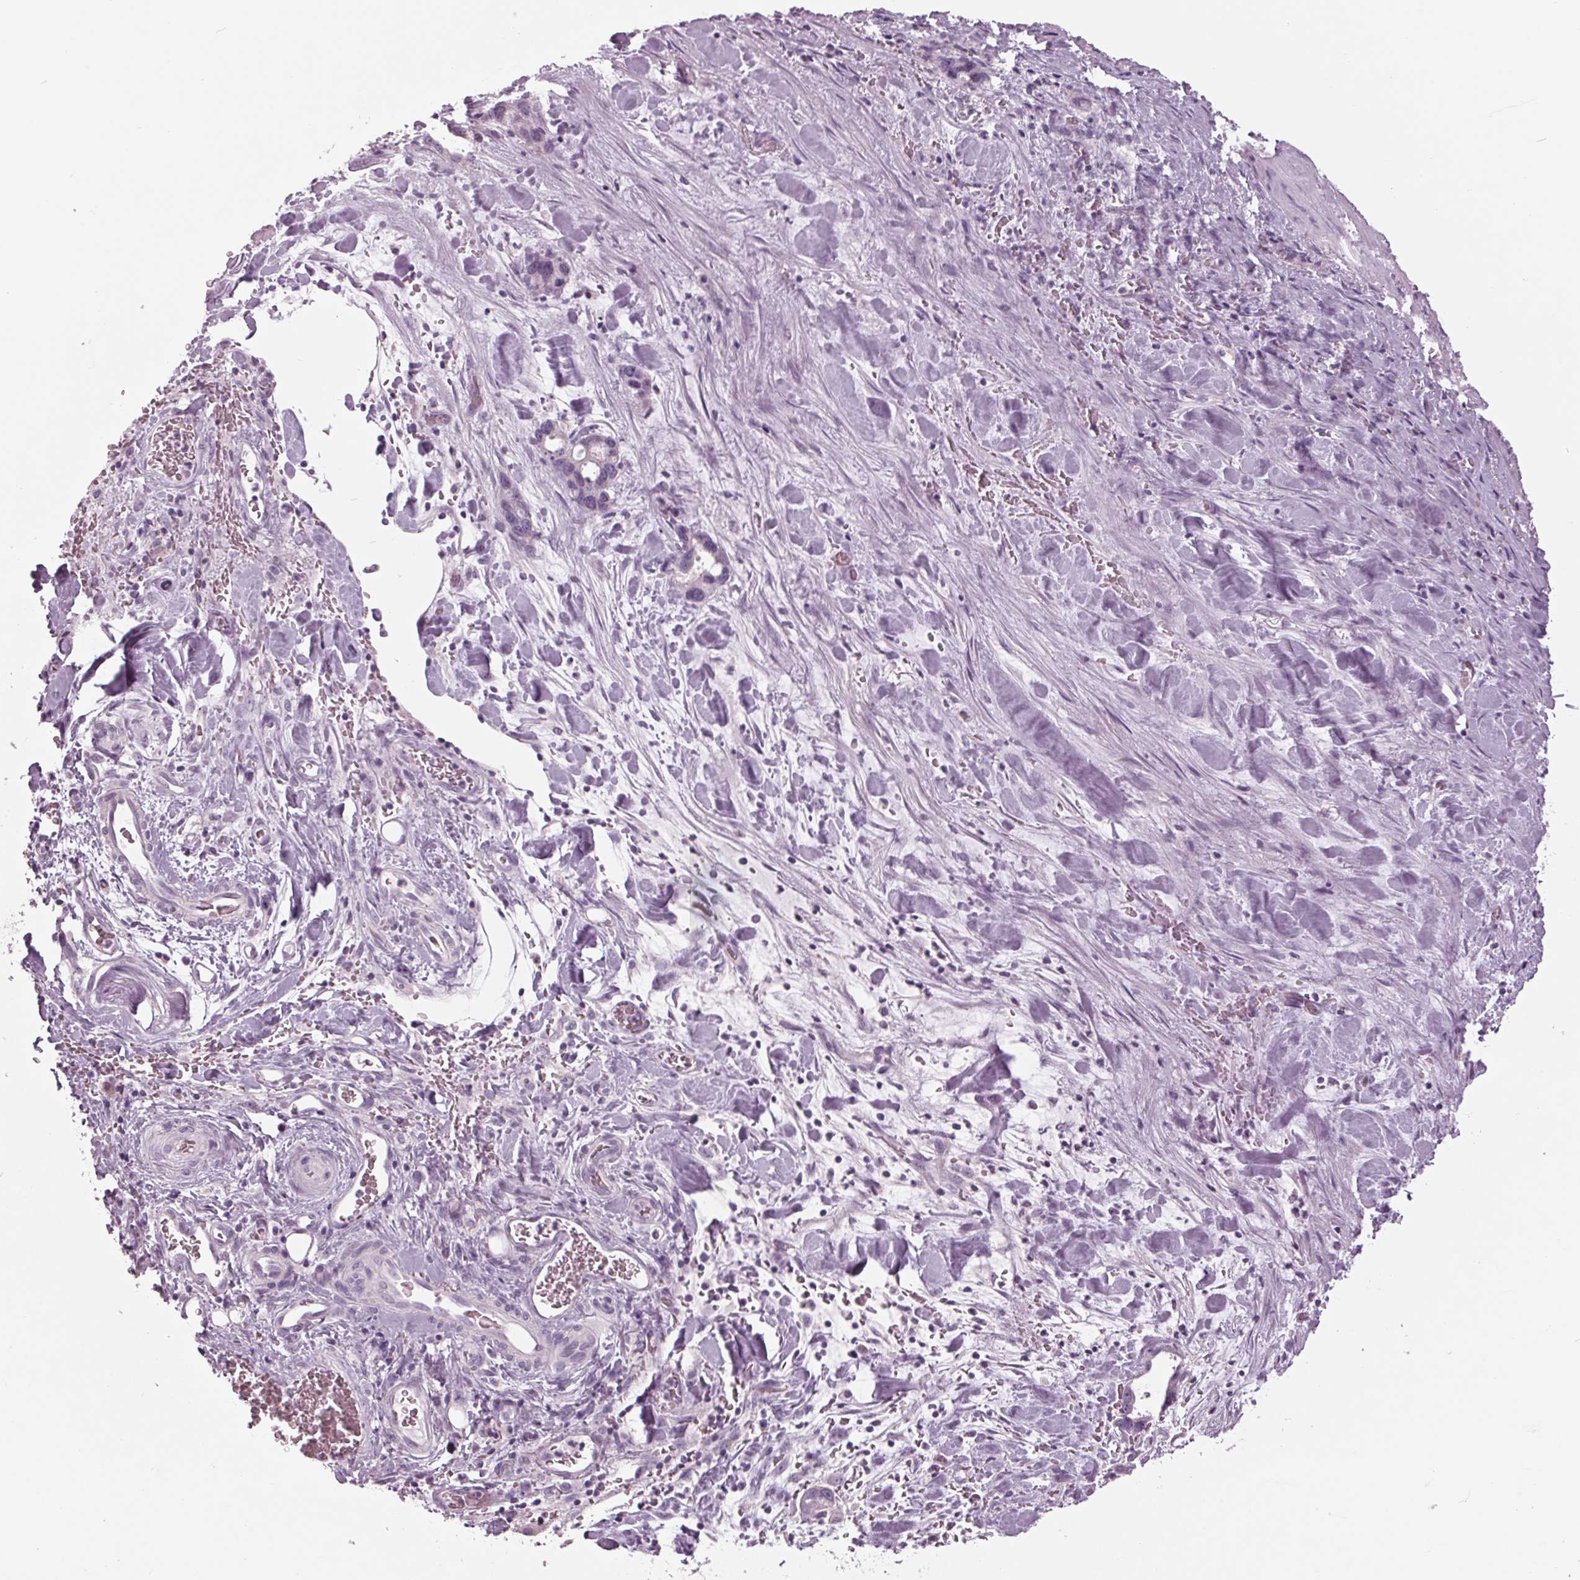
{"staining": {"intensity": "negative", "quantity": "none", "location": "none"}, "tissue": "stomach cancer", "cell_type": "Tumor cells", "image_type": "cancer", "snomed": [{"axis": "morphology", "description": "Normal tissue, NOS"}, {"axis": "morphology", "description": "Adenocarcinoma, NOS"}, {"axis": "topography", "description": "Esophagus"}, {"axis": "topography", "description": "Stomach, upper"}], "caption": "Micrograph shows no protein positivity in tumor cells of stomach cancer tissue.", "gene": "TNNC2", "patient": {"sex": "male", "age": 74}}